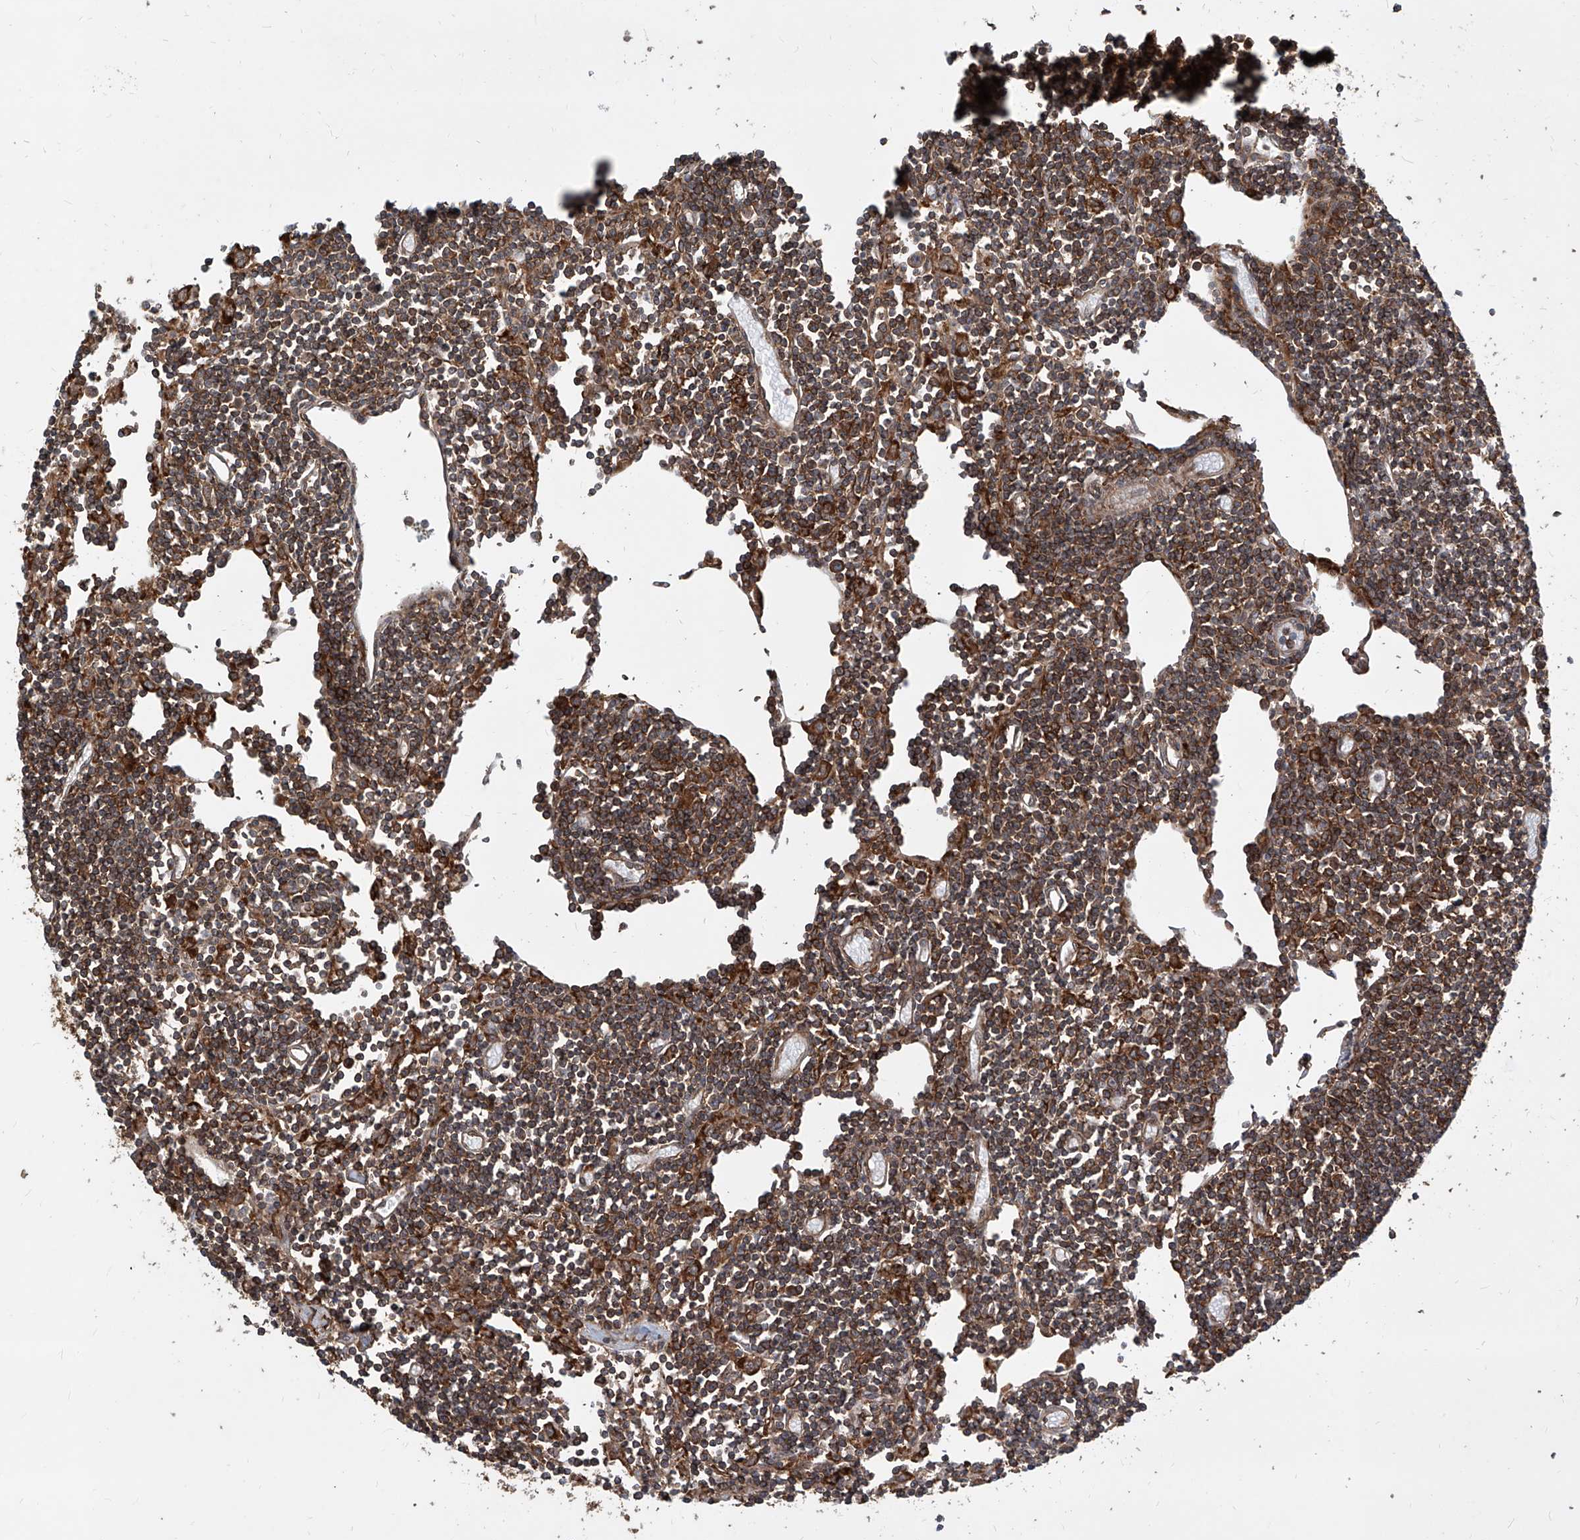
{"staining": {"intensity": "moderate", "quantity": ">75%", "location": "cytoplasmic/membranous"}, "tissue": "lymph node", "cell_type": "Germinal center cells", "image_type": "normal", "snomed": [{"axis": "morphology", "description": "Normal tissue, NOS"}, {"axis": "topography", "description": "Lymph node"}], "caption": "A photomicrograph of human lymph node stained for a protein exhibits moderate cytoplasmic/membranous brown staining in germinal center cells. Using DAB (brown) and hematoxylin (blue) stains, captured at high magnification using brightfield microscopy.", "gene": "MAGED2", "patient": {"sex": "female", "age": 11}}